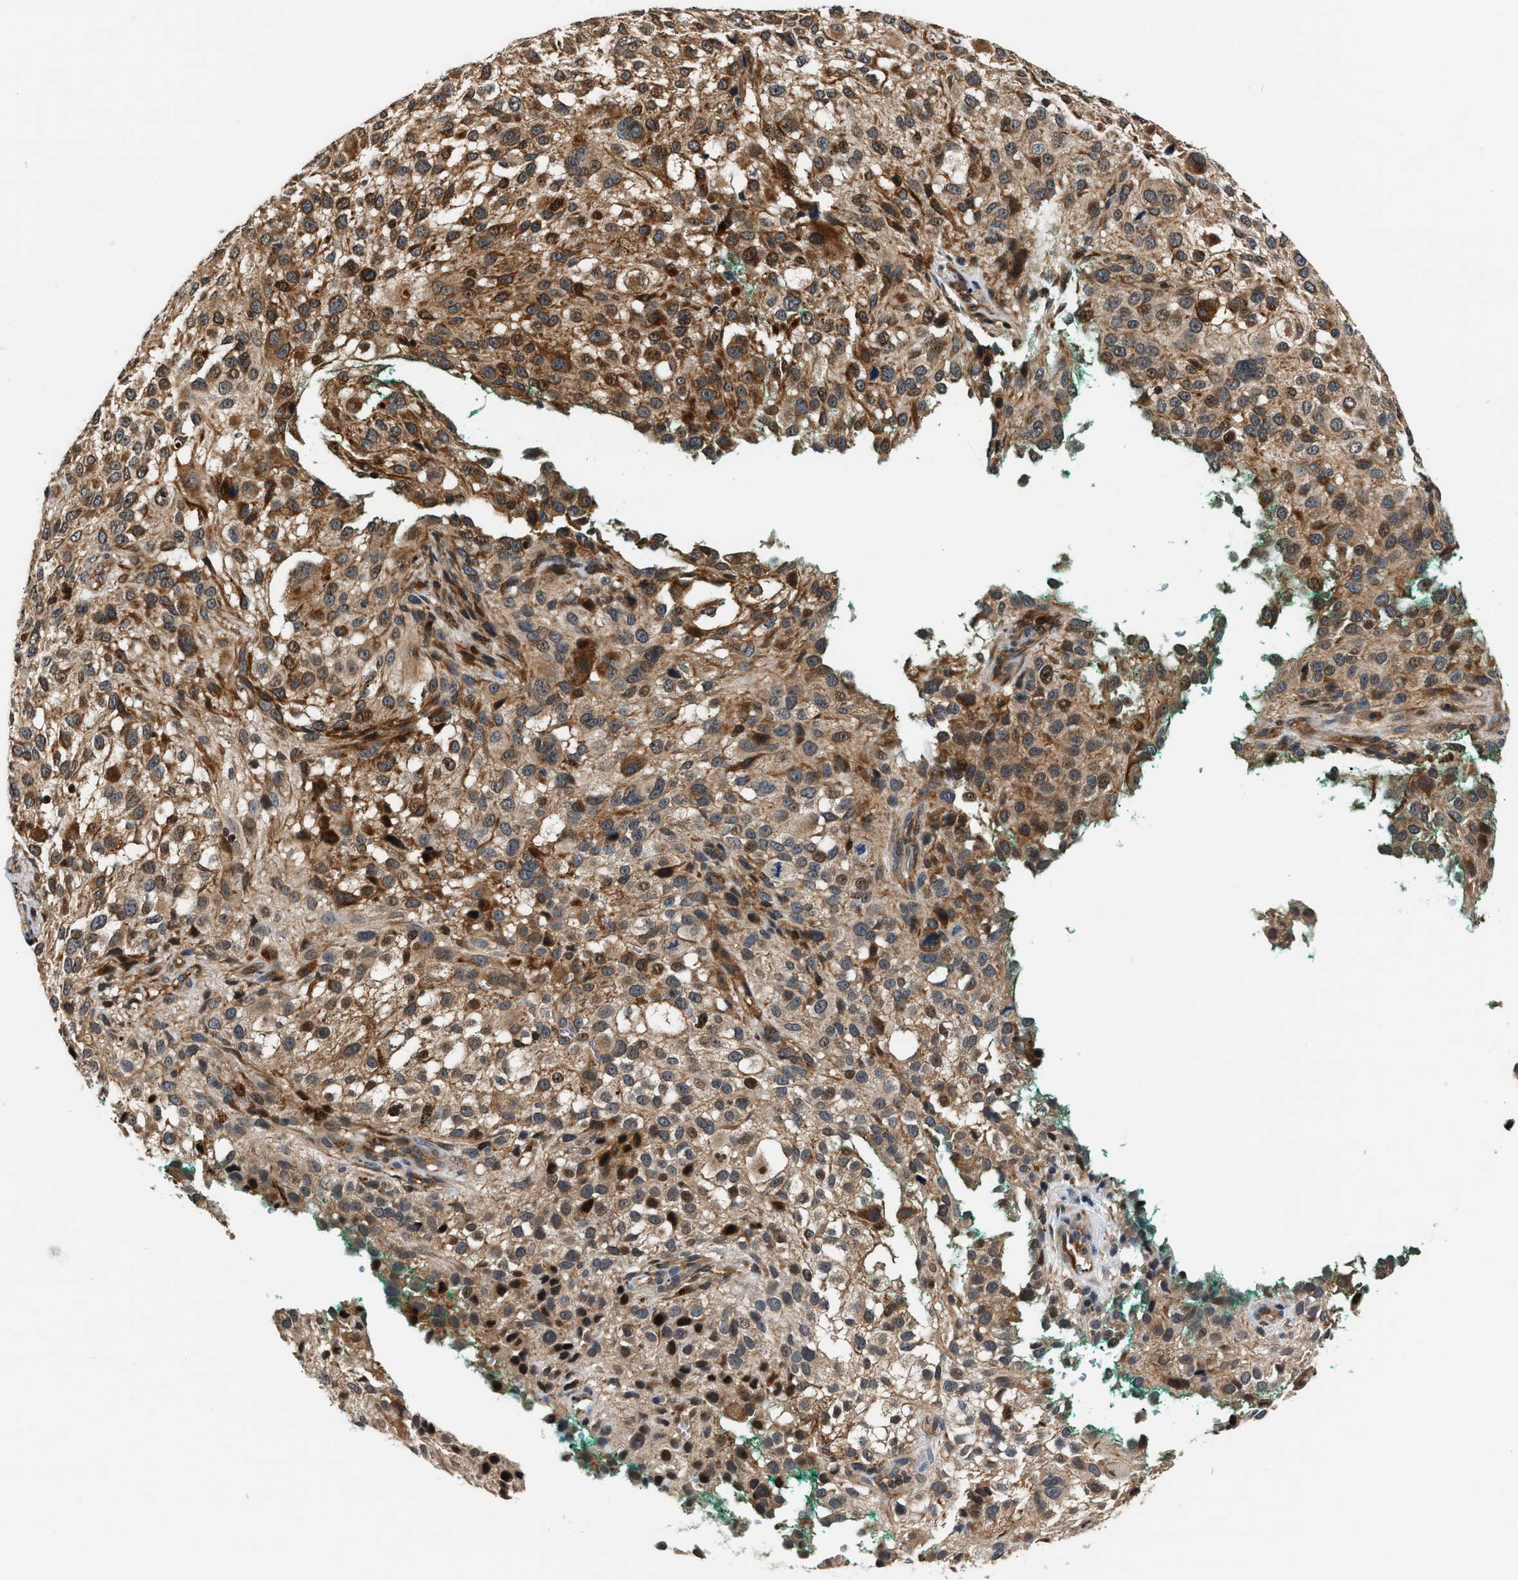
{"staining": {"intensity": "moderate", "quantity": ">75%", "location": "cytoplasmic/membranous"}, "tissue": "melanoma", "cell_type": "Tumor cells", "image_type": "cancer", "snomed": [{"axis": "morphology", "description": "Necrosis, NOS"}, {"axis": "morphology", "description": "Malignant melanoma, NOS"}, {"axis": "topography", "description": "Skin"}], "caption": "Human melanoma stained for a protein (brown) reveals moderate cytoplasmic/membranous positive expression in about >75% of tumor cells.", "gene": "TUT7", "patient": {"sex": "female", "age": 87}}